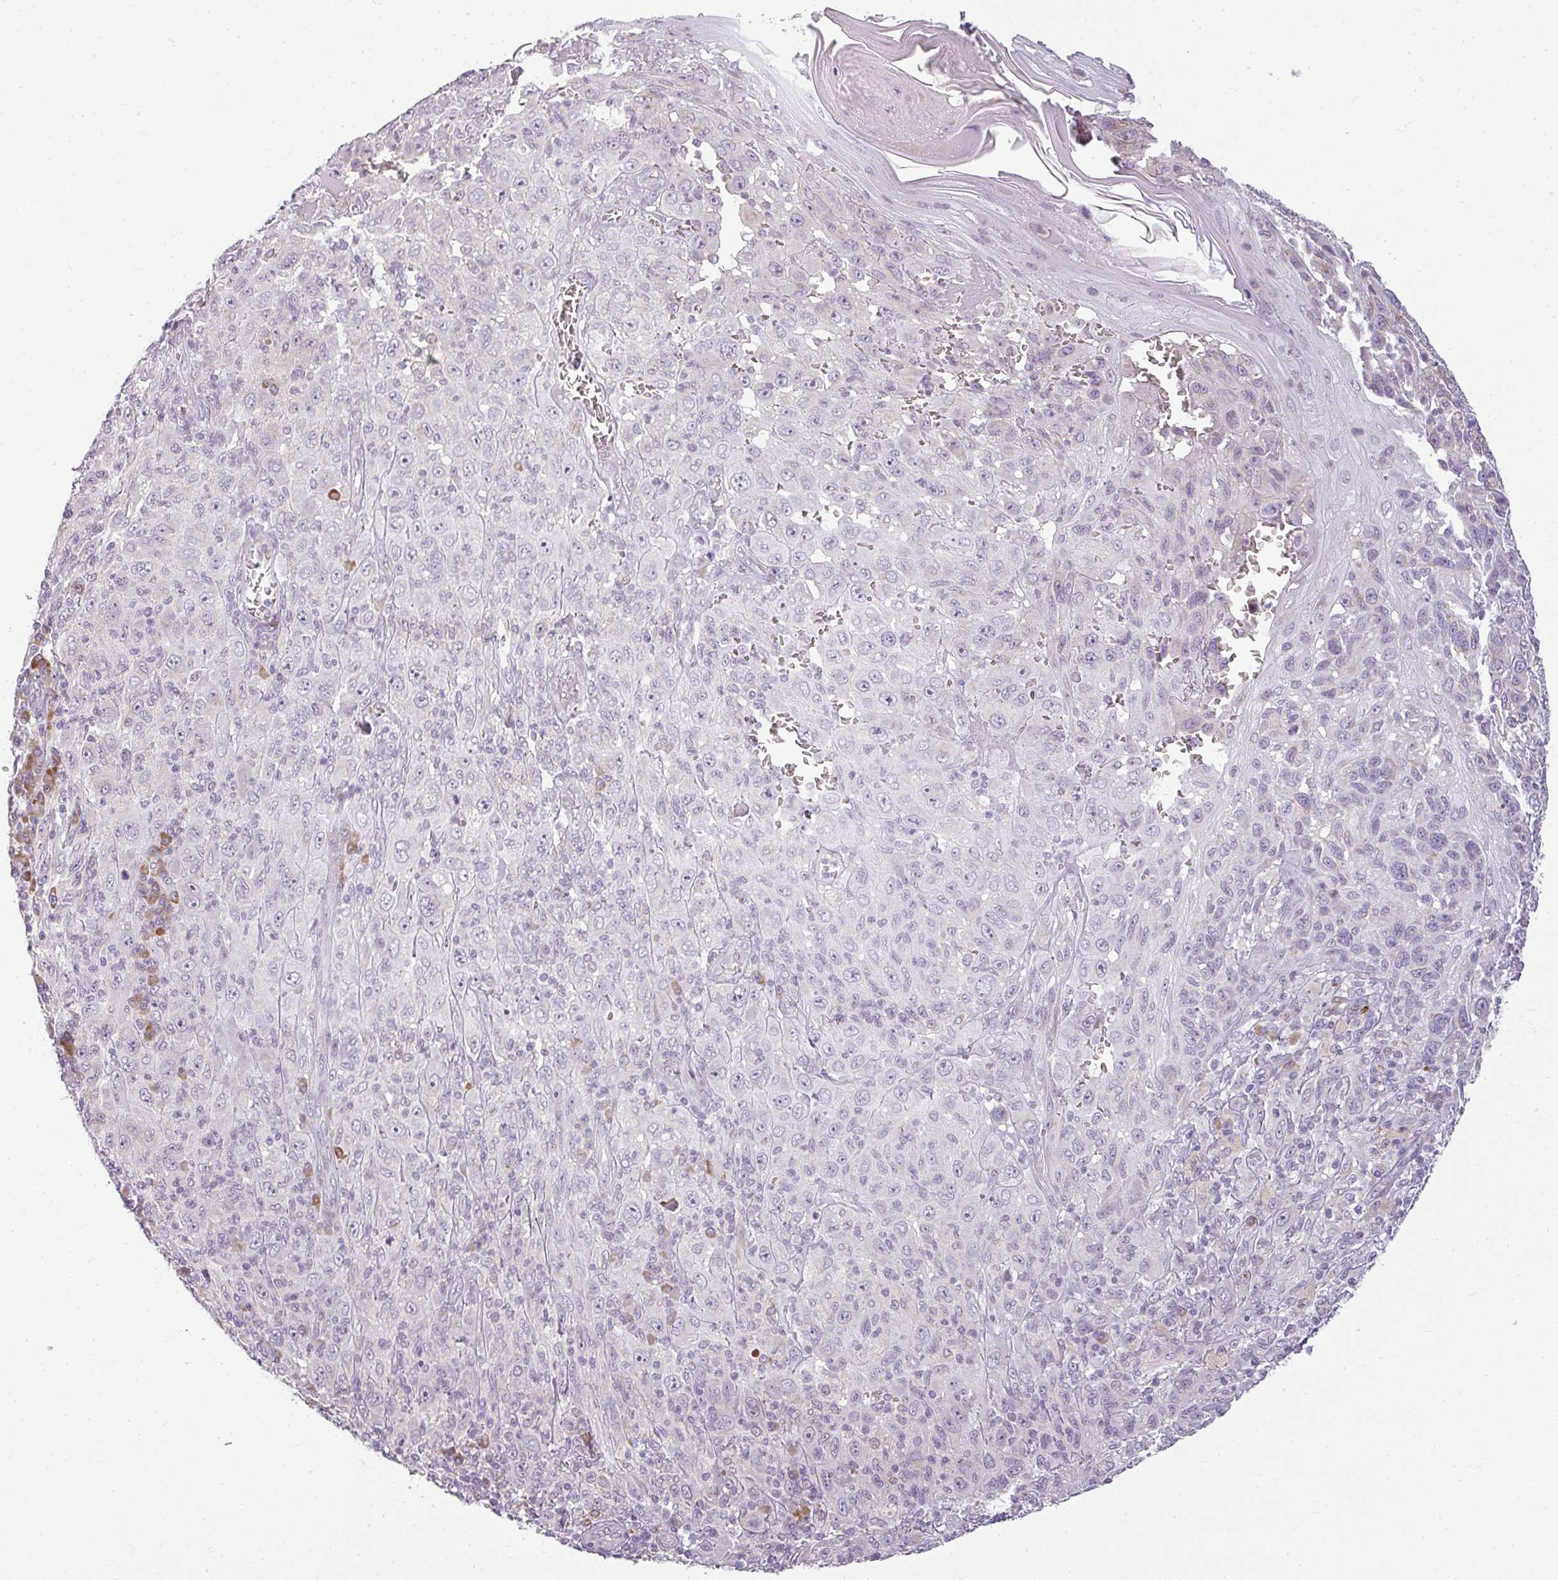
{"staining": {"intensity": "negative", "quantity": "none", "location": "none"}, "tissue": "melanoma", "cell_type": "Tumor cells", "image_type": "cancer", "snomed": [{"axis": "morphology", "description": "Malignant melanoma, NOS"}, {"axis": "topography", "description": "Skin"}], "caption": "Melanoma stained for a protein using IHC demonstrates no staining tumor cells.", "gene": "ZFYVE26", "patient": {"sex": "female", "age": 91}}